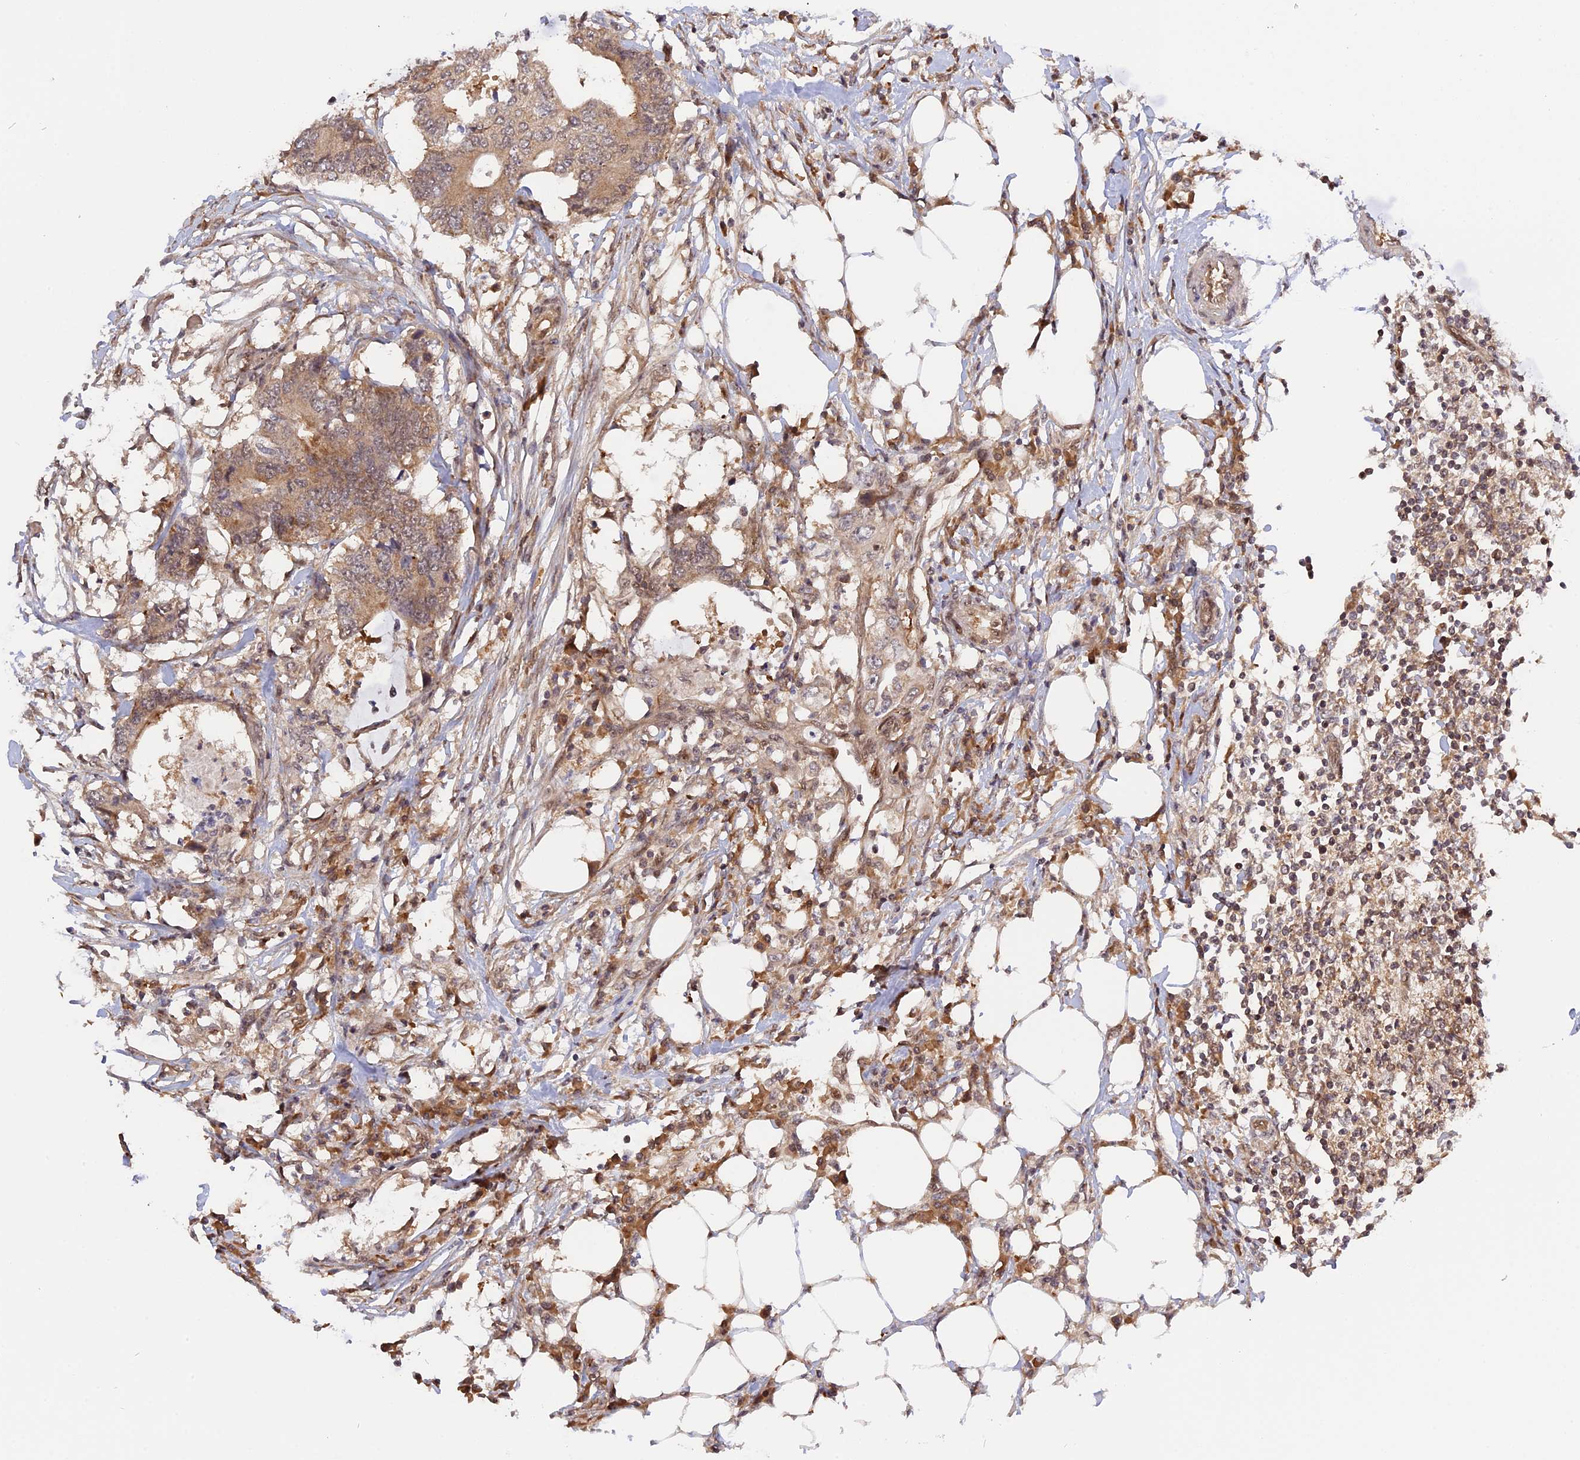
{"staining": {"intensity": "weak", "quantity": ">75%", "location": "cytoplasmic/membranous"}, "tissue": "colorectal cancer", "cell_type": "Tumor cells", "image_type": "cancer", "snomed": [{"axis": "morphology", "description": "Adenocarcinoma, NOS"}, {"axis": "topography", "description": "Colon"}], "caption": "Immunohistochemical staining of colorectal adenocarcinoma demonstrates low levels of weak cytoplasmic/membranous staining in approximately >75% of tumor cells. The staining was performed using DAB (3,3'-diaminobenzidine) to visualize the protein expression in brown, while the nuclei were stained in blue with hematoxylin (Magnification: 20x).", "gene": "ZNF428", "patient": {"sex": "male", "age": 71}}